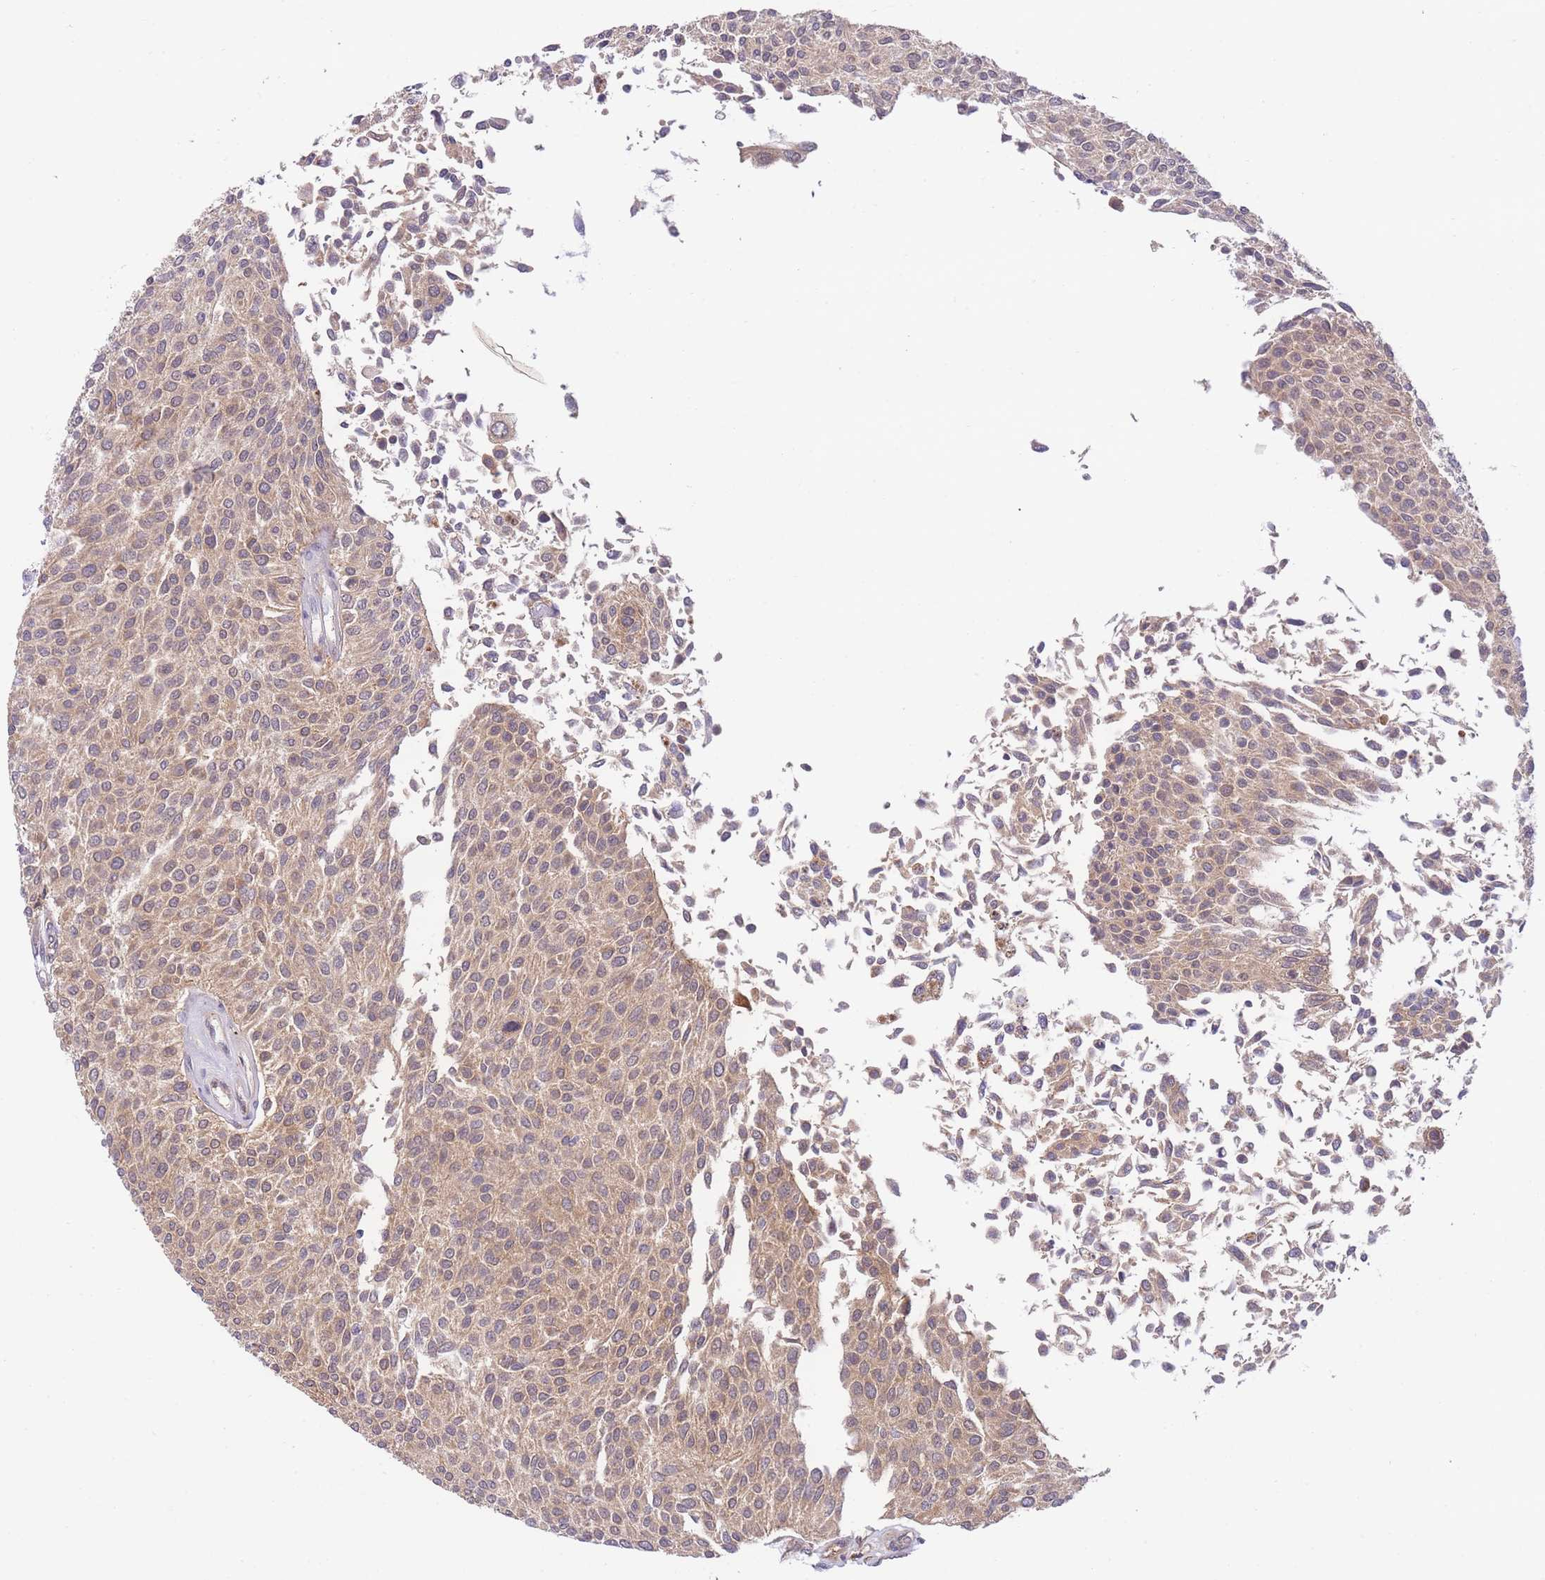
{"staining": {"intensity": "weak", "quantity": ">75%", "location": "cytoplasmic/membranous"}, "tissue": "urothelial cancer", "cell_type": "Tumor cells", "image_type": "cancer", "snomed": [{"axis": "morphology", "description": "Urothelial carcinoma, NOS"}, {"axis": "topography", "description": "Urinary bladder"}], "caption": "Immunohistochemistry (IHC) image of neoplastic tissue: human urothelial cancer stained using immunohistochemistry shows low levels of weak protein expression localized specifically in the cytoplasmic/membranous of tumor cells, appearing as a cytoplasmic/membranous brown color.", "gene": "EXOSC8", "patient": {"sex": "male", "age": 55}}